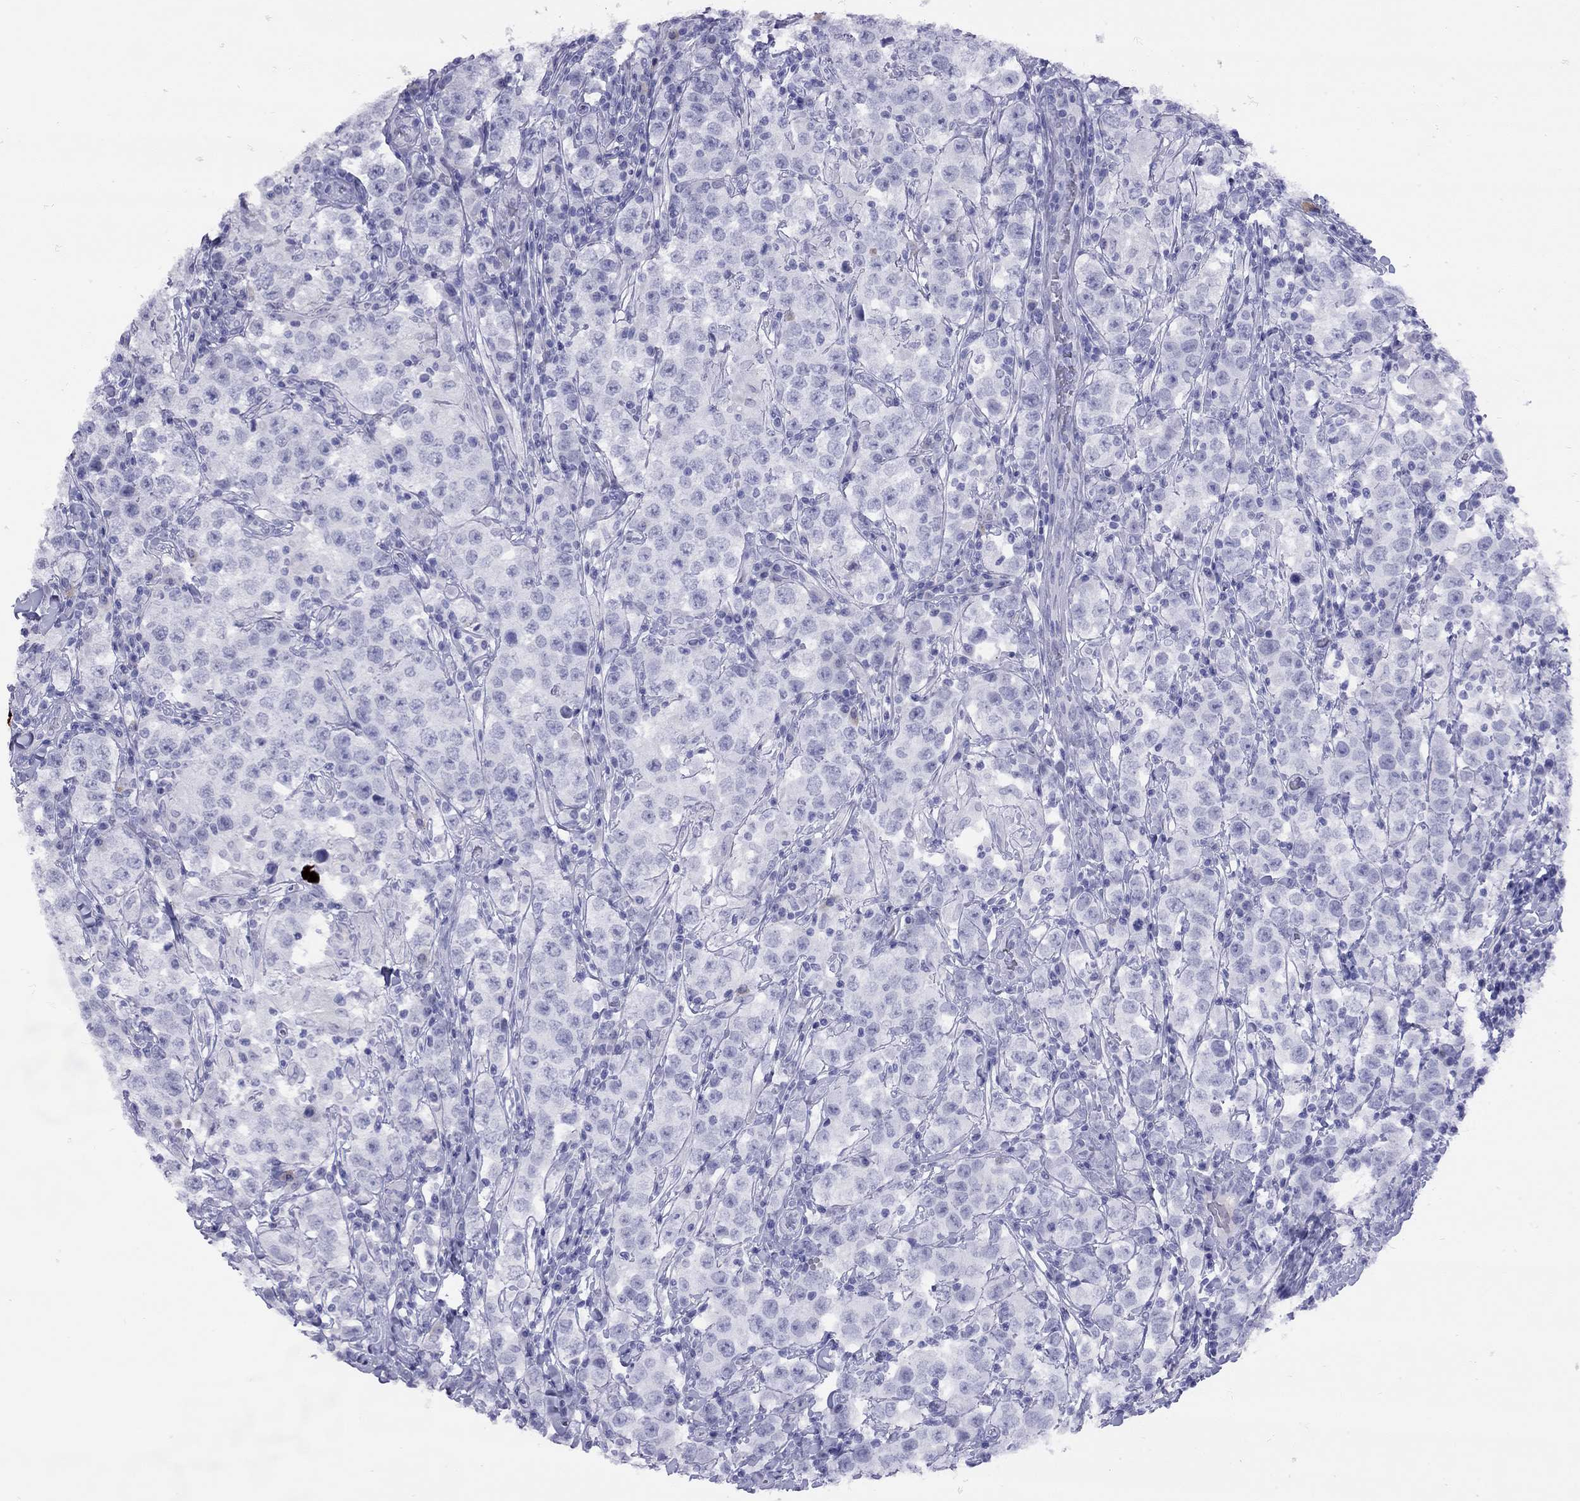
{"staining": {"intensity": "negative", "quantity": "none", "location": "none"}, "tissue": "testis cancer", "cell_type": "Tumor cells", "image_type": "cancer", "snomed": [{"axis": "morphology", "description": "Seminoma, NOS"}, {"axis": "morphology", "description": "Carcinoma, Embryonal, NOS"}, {"axis": "topography", "description": "Testis"}], "caption": "Protein analysis of testis embryonal carcinoma displays no significant staining in tumor cells. (DAB (3,3'-diaminobenzidine) immunohistochemistry, high magnification).", "gene": "GRIA2", "patient": {"sex": "male", "age": 41}}